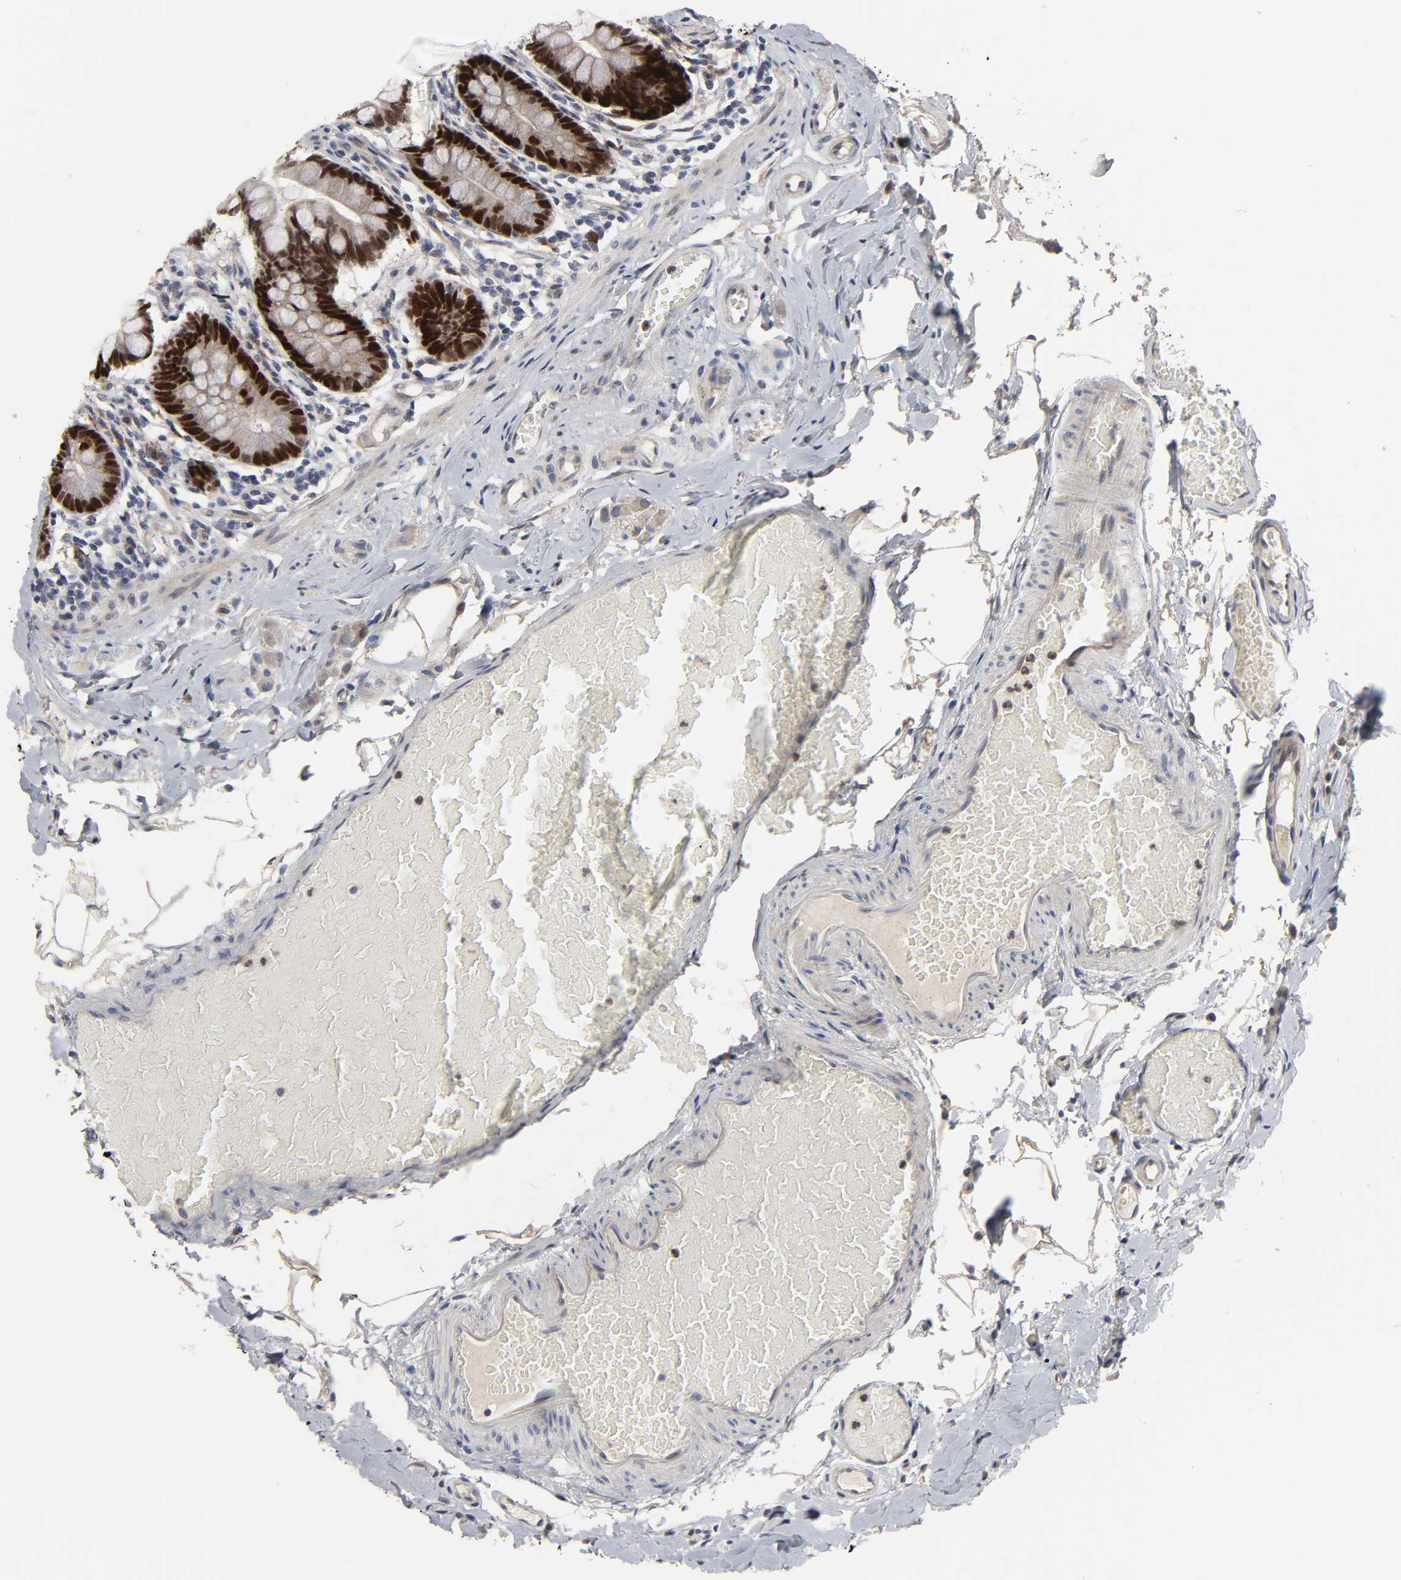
{"staining": {"intensity": "strong", "quantity": ">75%", "location": "cytoplasmic/membranous,nuclear"}, "tissue": "small intestine", "cell_type": "Glandular cells", "image_type": "normal", "snomed": [{"axis": "morphology", "description": "Normal tissue, NOS"}, {"axis": "topography", "description": "Small intestine"}], "caption": "Immunohistochemistry photomicrograph of benign human small intestine stained for a protein (brown), which shows high levels of strong cytoplasmic/membranous,nuclear positivity in approximately >75% of glandular cells.", "gene": "HNF4A", "patient": {"sex": "male", "age": 41}}